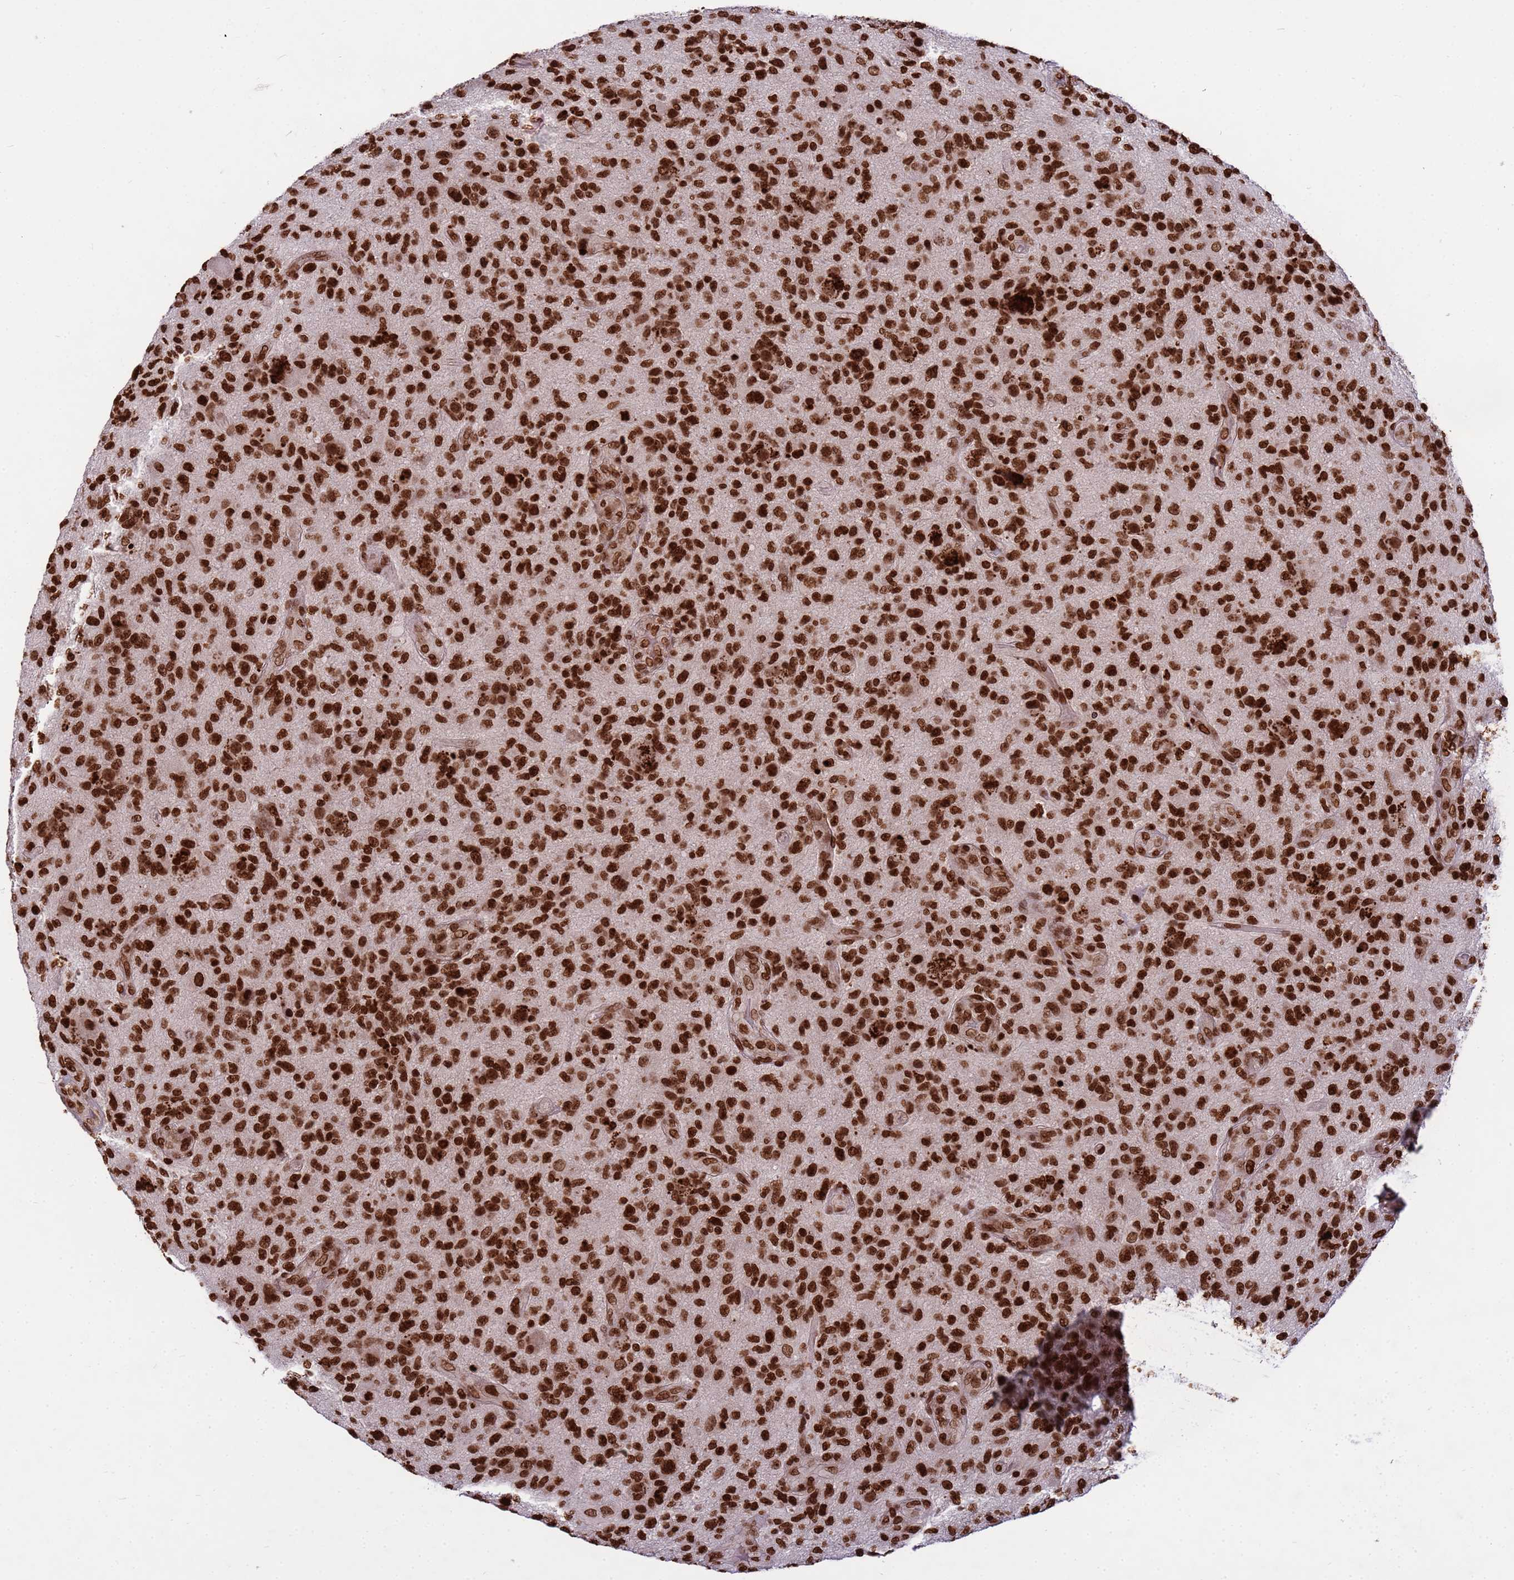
{"staining": {"intensity": "strong", "quantity": ">75%", "location": "nuclear"}, "tissue": "glioma", "cell_type": "Tumor cells", "image_type": "cancer", "snomed": [{"axis": "morphology", "description": "Glioma, malignant, High grade"}, {"axis": "topography", "description": "Brain"}], "caption": "Tumor cells reveal high levels of strong nuclear staining in approximately >75% of cells in human glioma.", "gene": "H3-3B", "patient": {"sex": "male", "age": 47}}